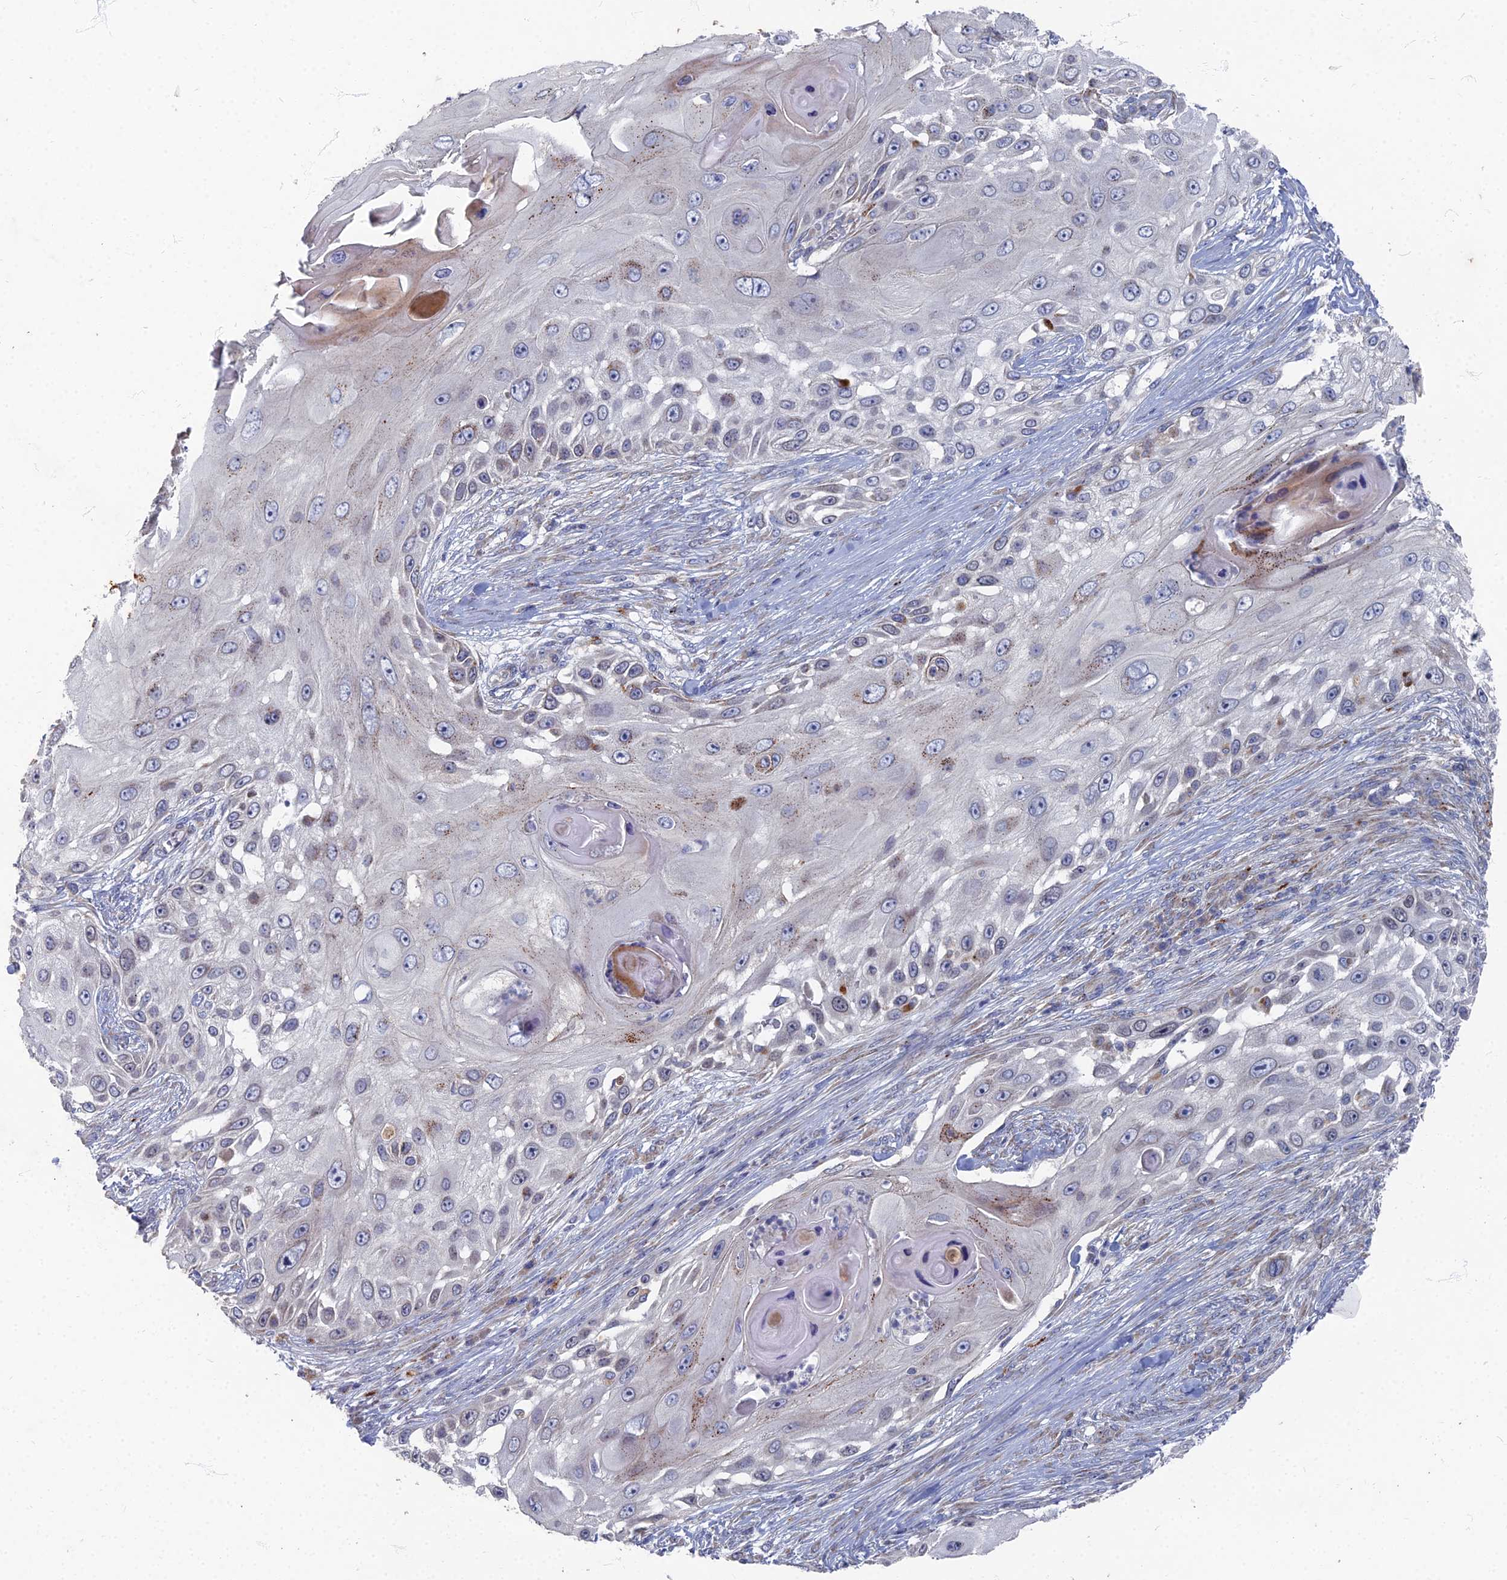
{"staining": {"intensity": "moderate", "quantity": "<25%", "location": "cytoplasmic/membranous"}, "tissue": "skin cancer", "cell_type": "Tumor cells", "image_type": "cancer", "snomed": [{"axis": "morphology", "description": "Squamous cell carcinoma, NOS"}, {"axis": "topography", "description": "Skin"}], "caption": "Squamous cell carcinoma (skin) stained with IHC displays moderate cytoplasmic/membranous expression in about <25% of tumor cells. Ihc stains the protein in brown and the nuclei are stained blue.", "gene": "TMEM128", "patient": {"sex": "female", "age": 44}}